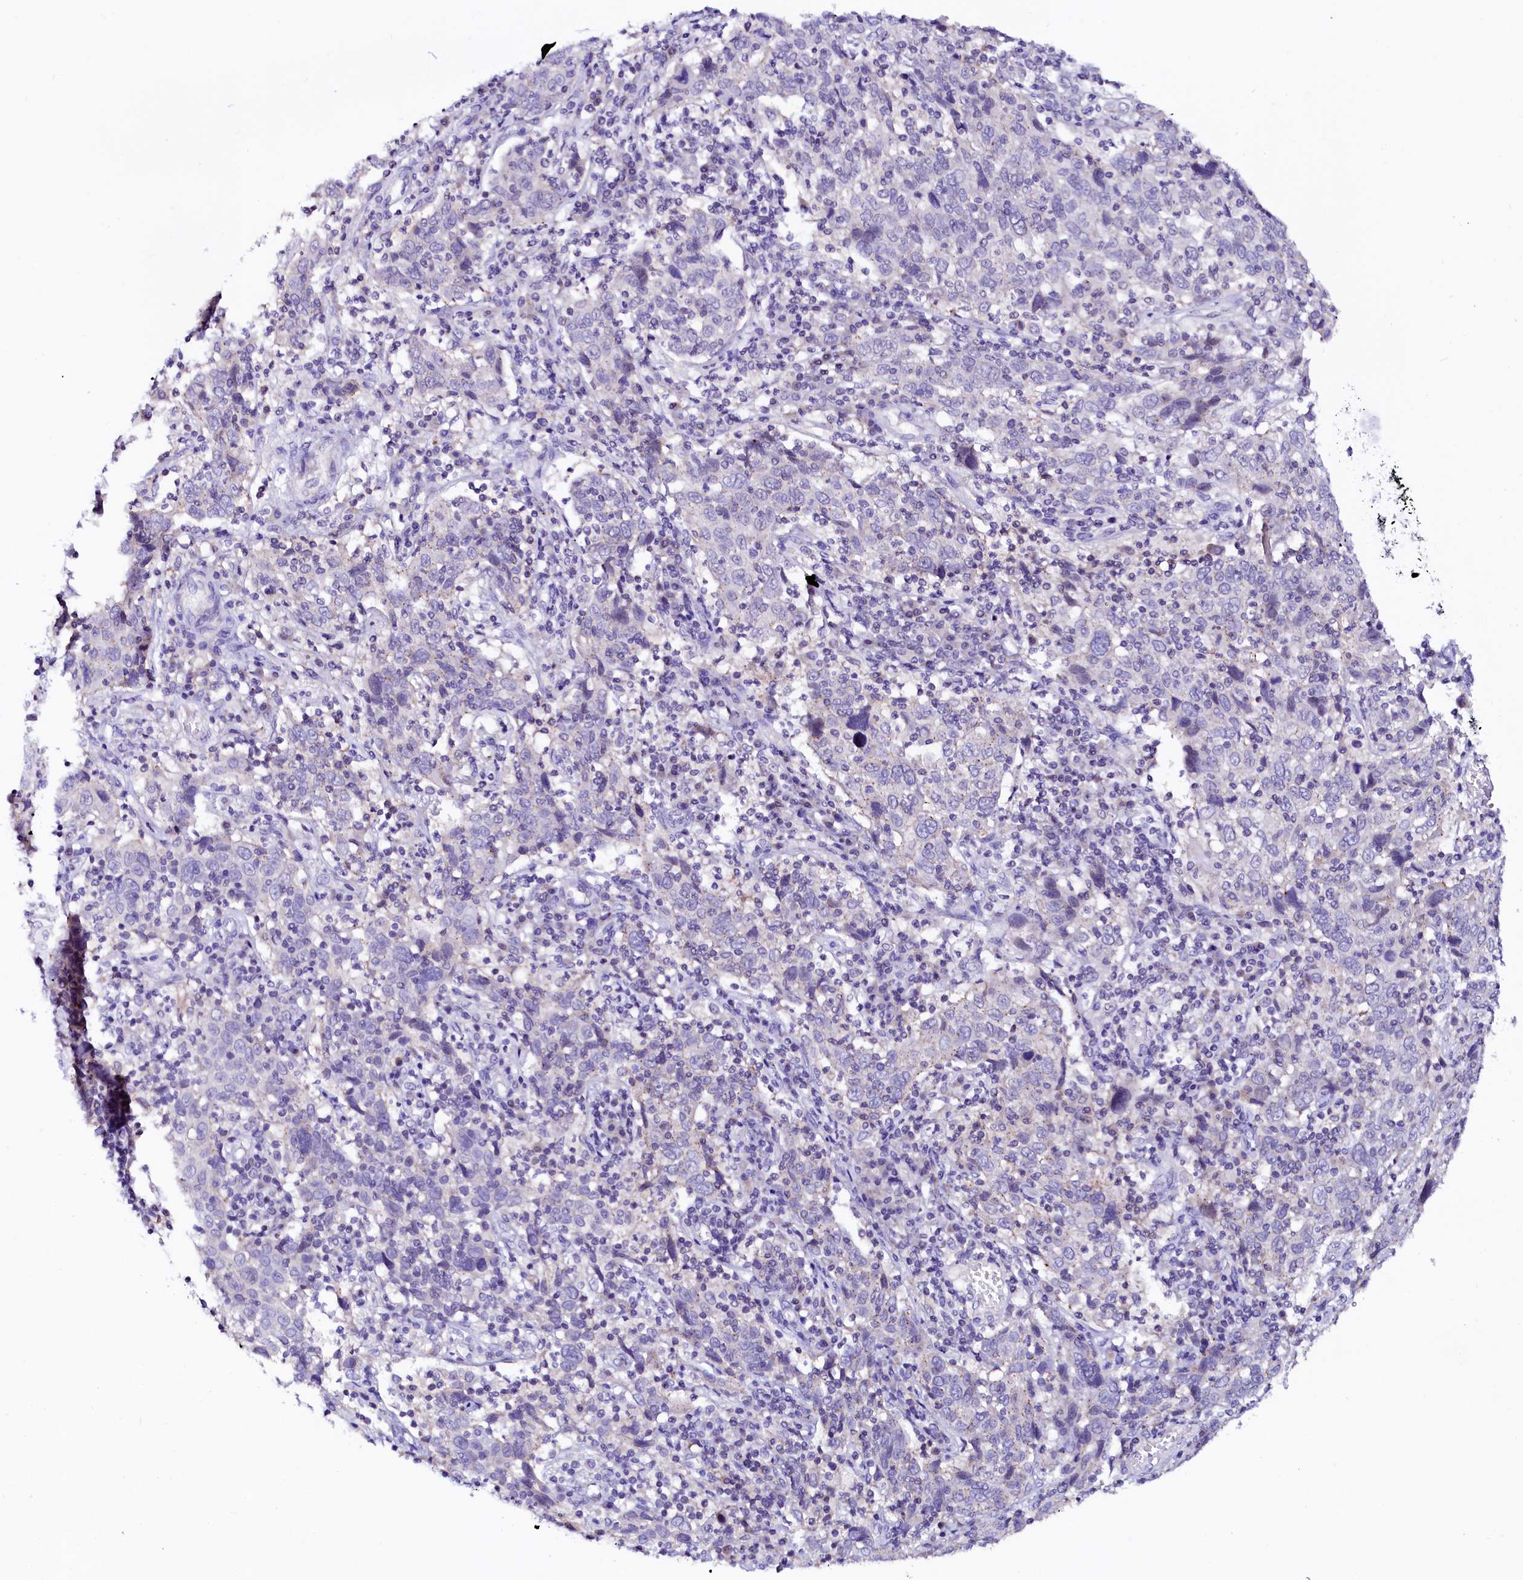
{"staining": {"intensity": "negative", "quantity": "none", "location": "none"}, "tissue": "cervical cancer", "cell_type": "Tumor cells", "image_type": "cancer", "snomed": [{"axis": "morphology", "description": "Squamous cell carcinoma, NOS"}, {"axis": "topography", "description": "Cervix"}], "caption": "DAB (3,3'-diaminobenzidine) immunohistochemical staining of human cervical cancer exhibits no significant positivity in tumor cells.", "gene": "NALF1", "patient": {"sex": "female", "age": 46}}